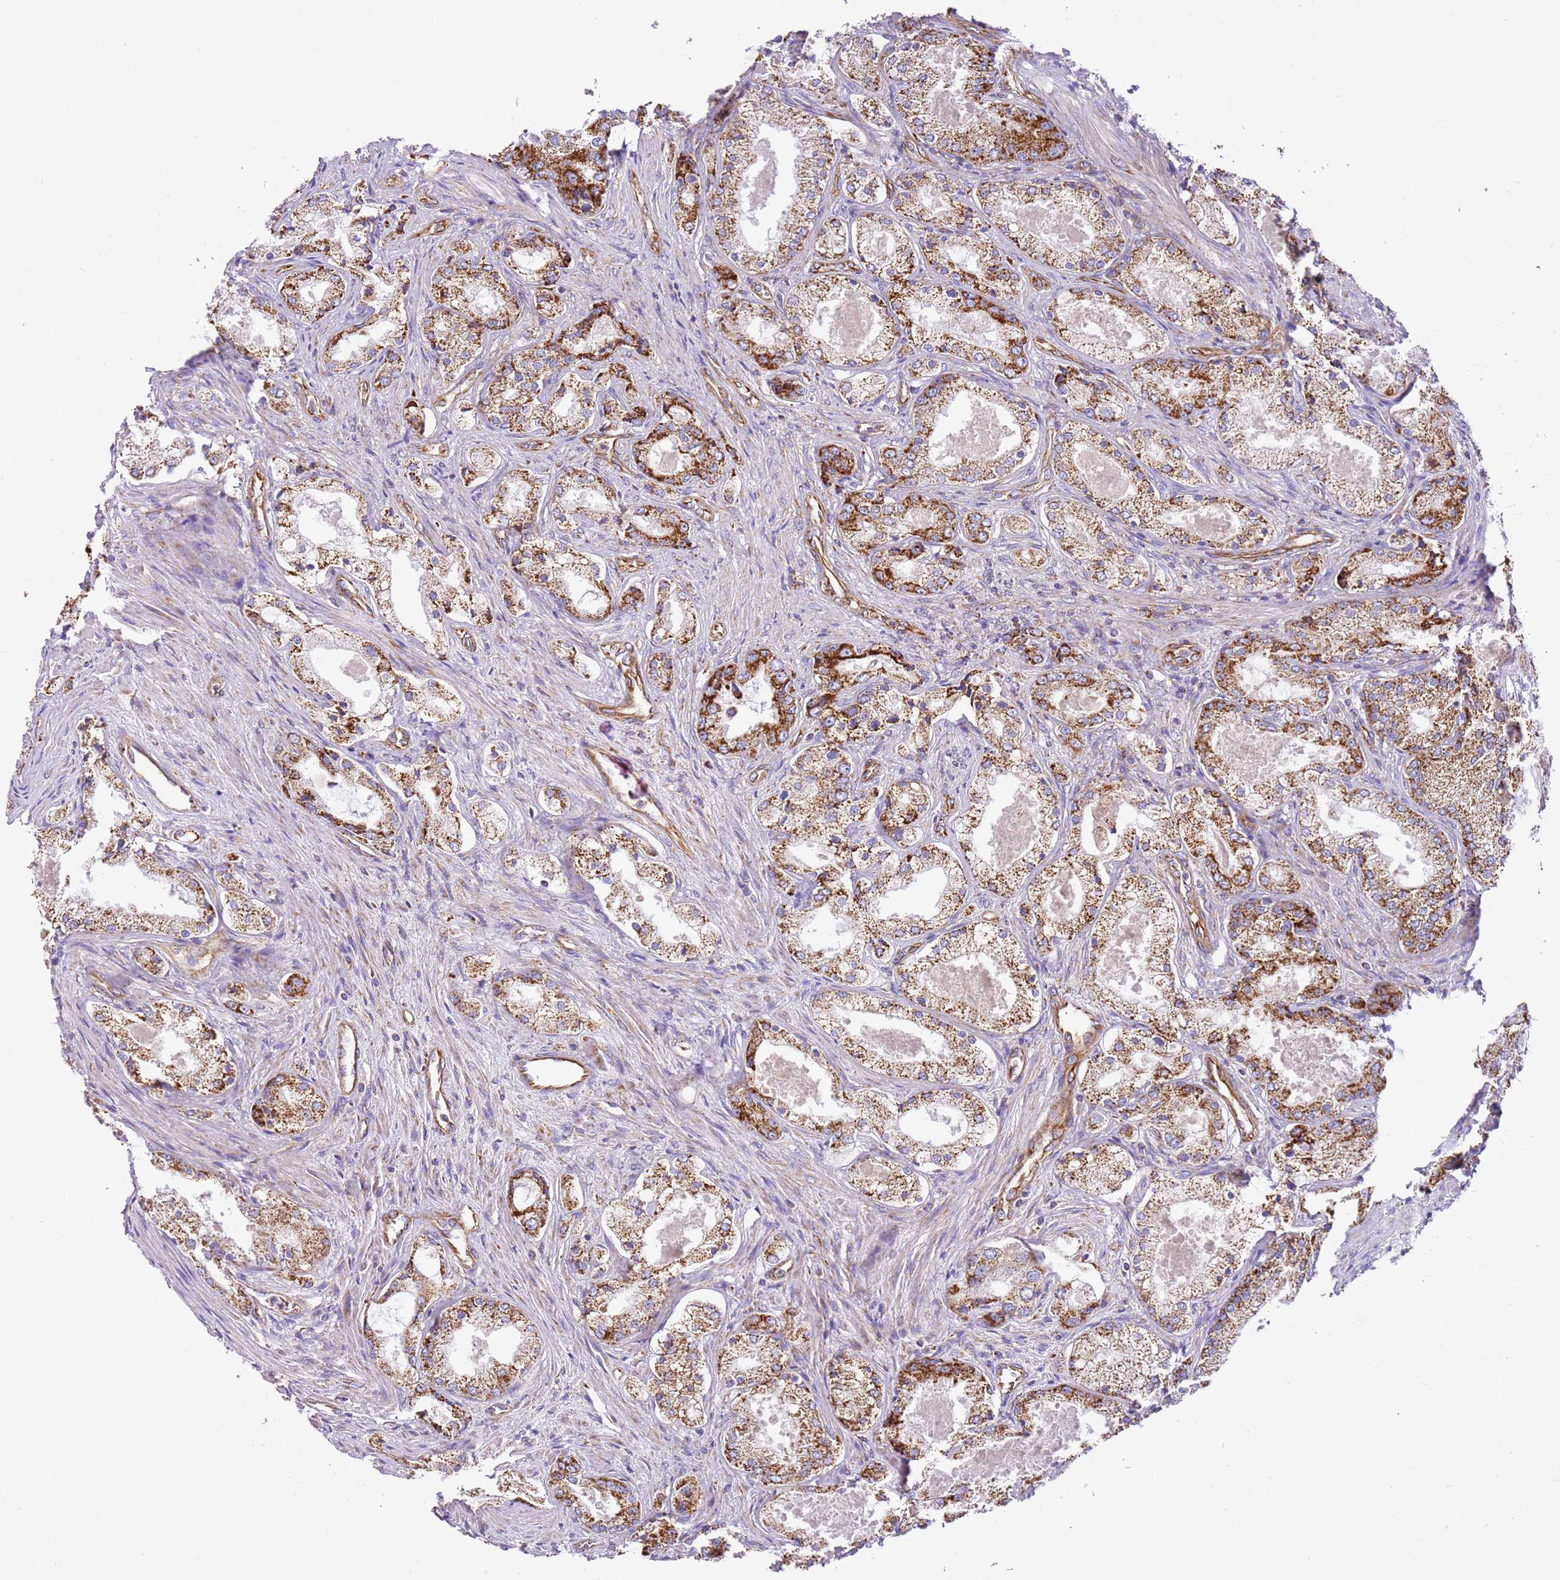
{"staining": {"intensity": "strong", "quantity": "25%-75%", "location": "cytoplasmic/membranous"}, "tissue": "prostate cancer", "cell_type": "Tumor cells", "image_type": "cancer", "snomed": [{"axis": "morphology", "description": "Adenocarcinoma, Low grade"}, {"axis": "topography", "description": "Prostate"}], "caption": "Immunohistochemical staining of human prostate cancer (low-grade adenocarcinoma) demonstrates high levels of strong cytoplasmic/membranous protein positivity in approximately 25%-75% of tumor cells. (Brightfield microscopy of DAB IHC at high magnification).", "gene": "MRPL20", "patient": {"sex": "male", "age": 68}}